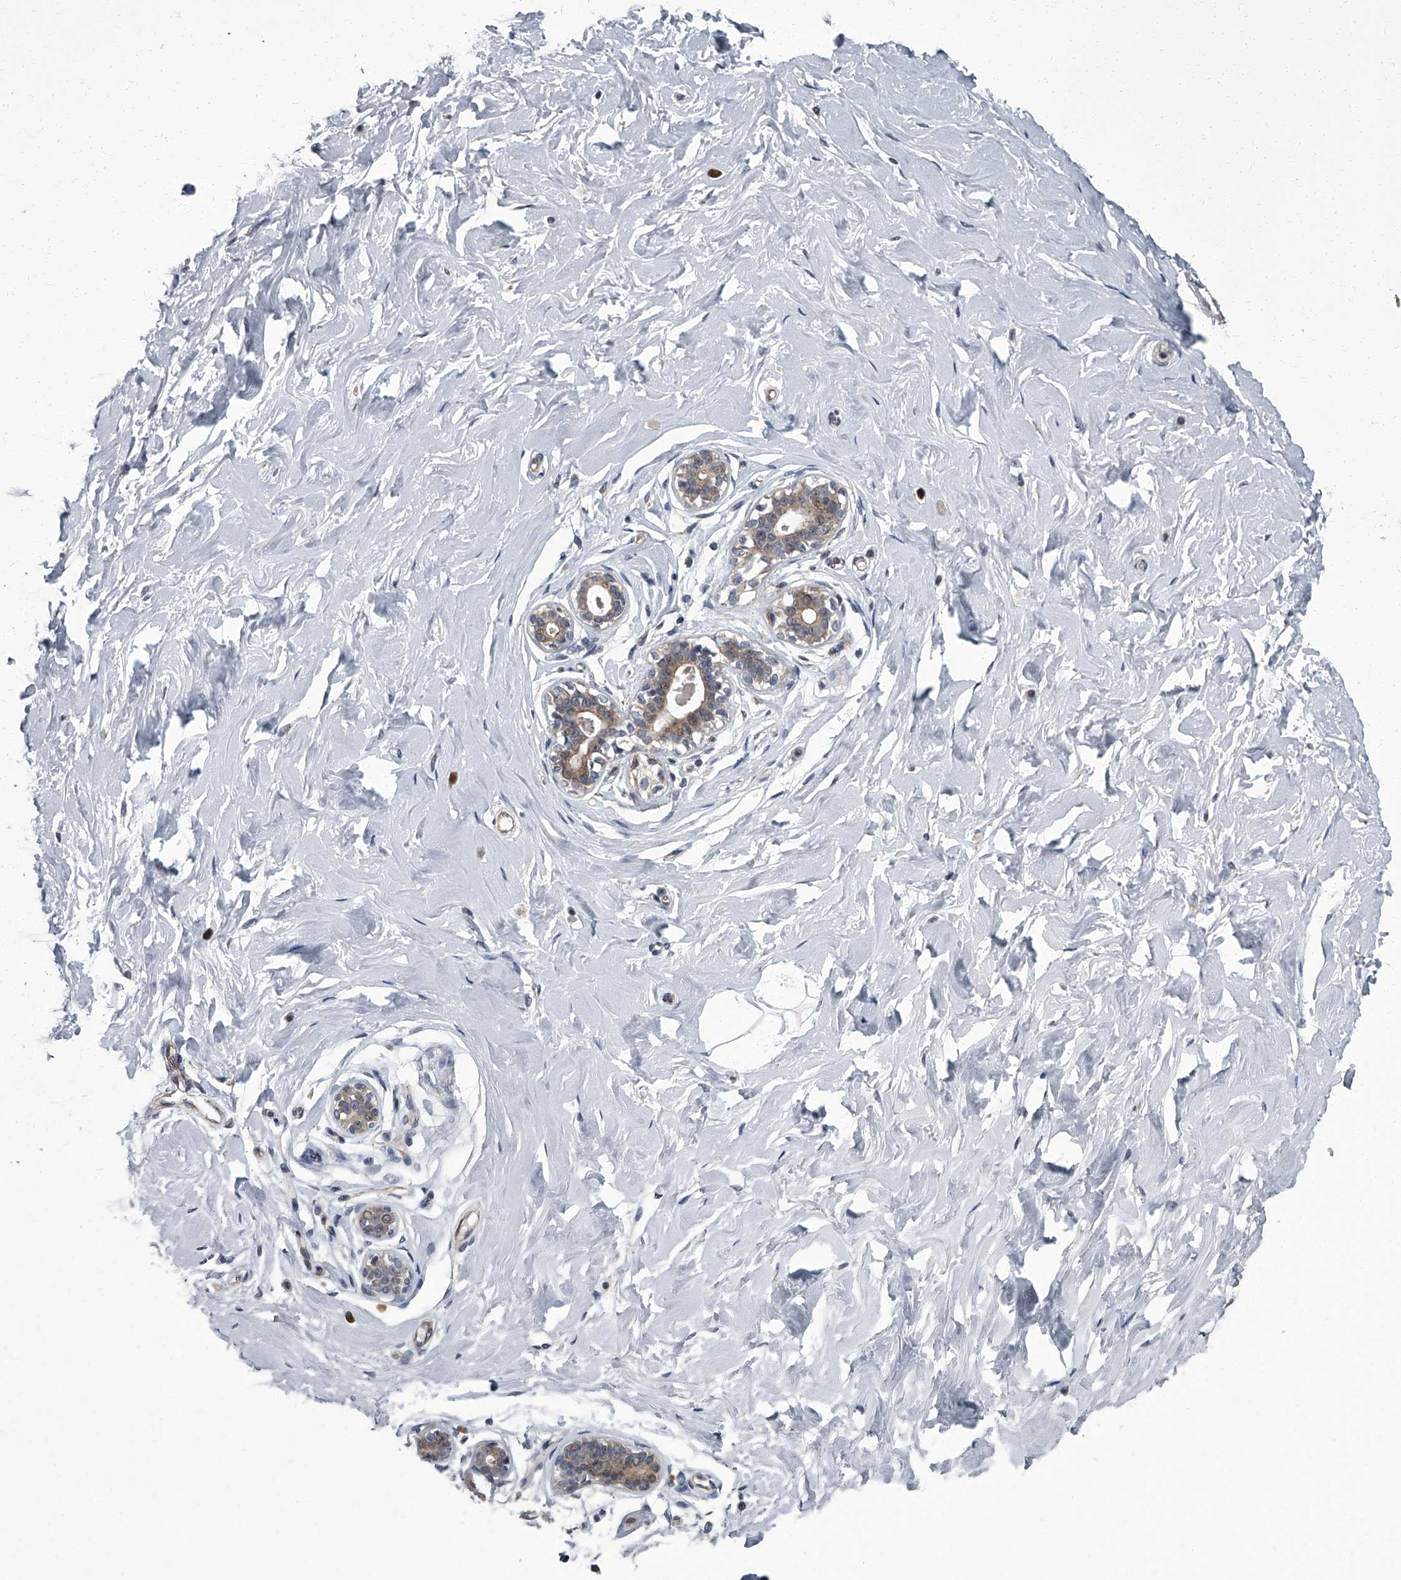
{"staining": {"intensity": "negative", "quantity": "none", "location": "none"}, "tissue": "breast", "cell_type": "Adipocytes", "image_type": "normal", "snomed": [{"axis": "morphology", "description": "Normal tissue, NOS"}, {"axis": "morphology", "description": "Adenoma, NOS"}, {"axis": "topography", "description": "Breast"}], "caption": "Immunohistochemistry photomicrograph of benign human breast stained for a protein (brown), which displays no expression in adipocytes. The staining was performed using DAB (3,3'-diaminobenzidine) to visualize the protein expression in brown, while the nuclei were stained in blue with hematoxylin (Magnification: 20x).", "gene": "ZNF274", "patient": {"sex": "female", "age": 23}}